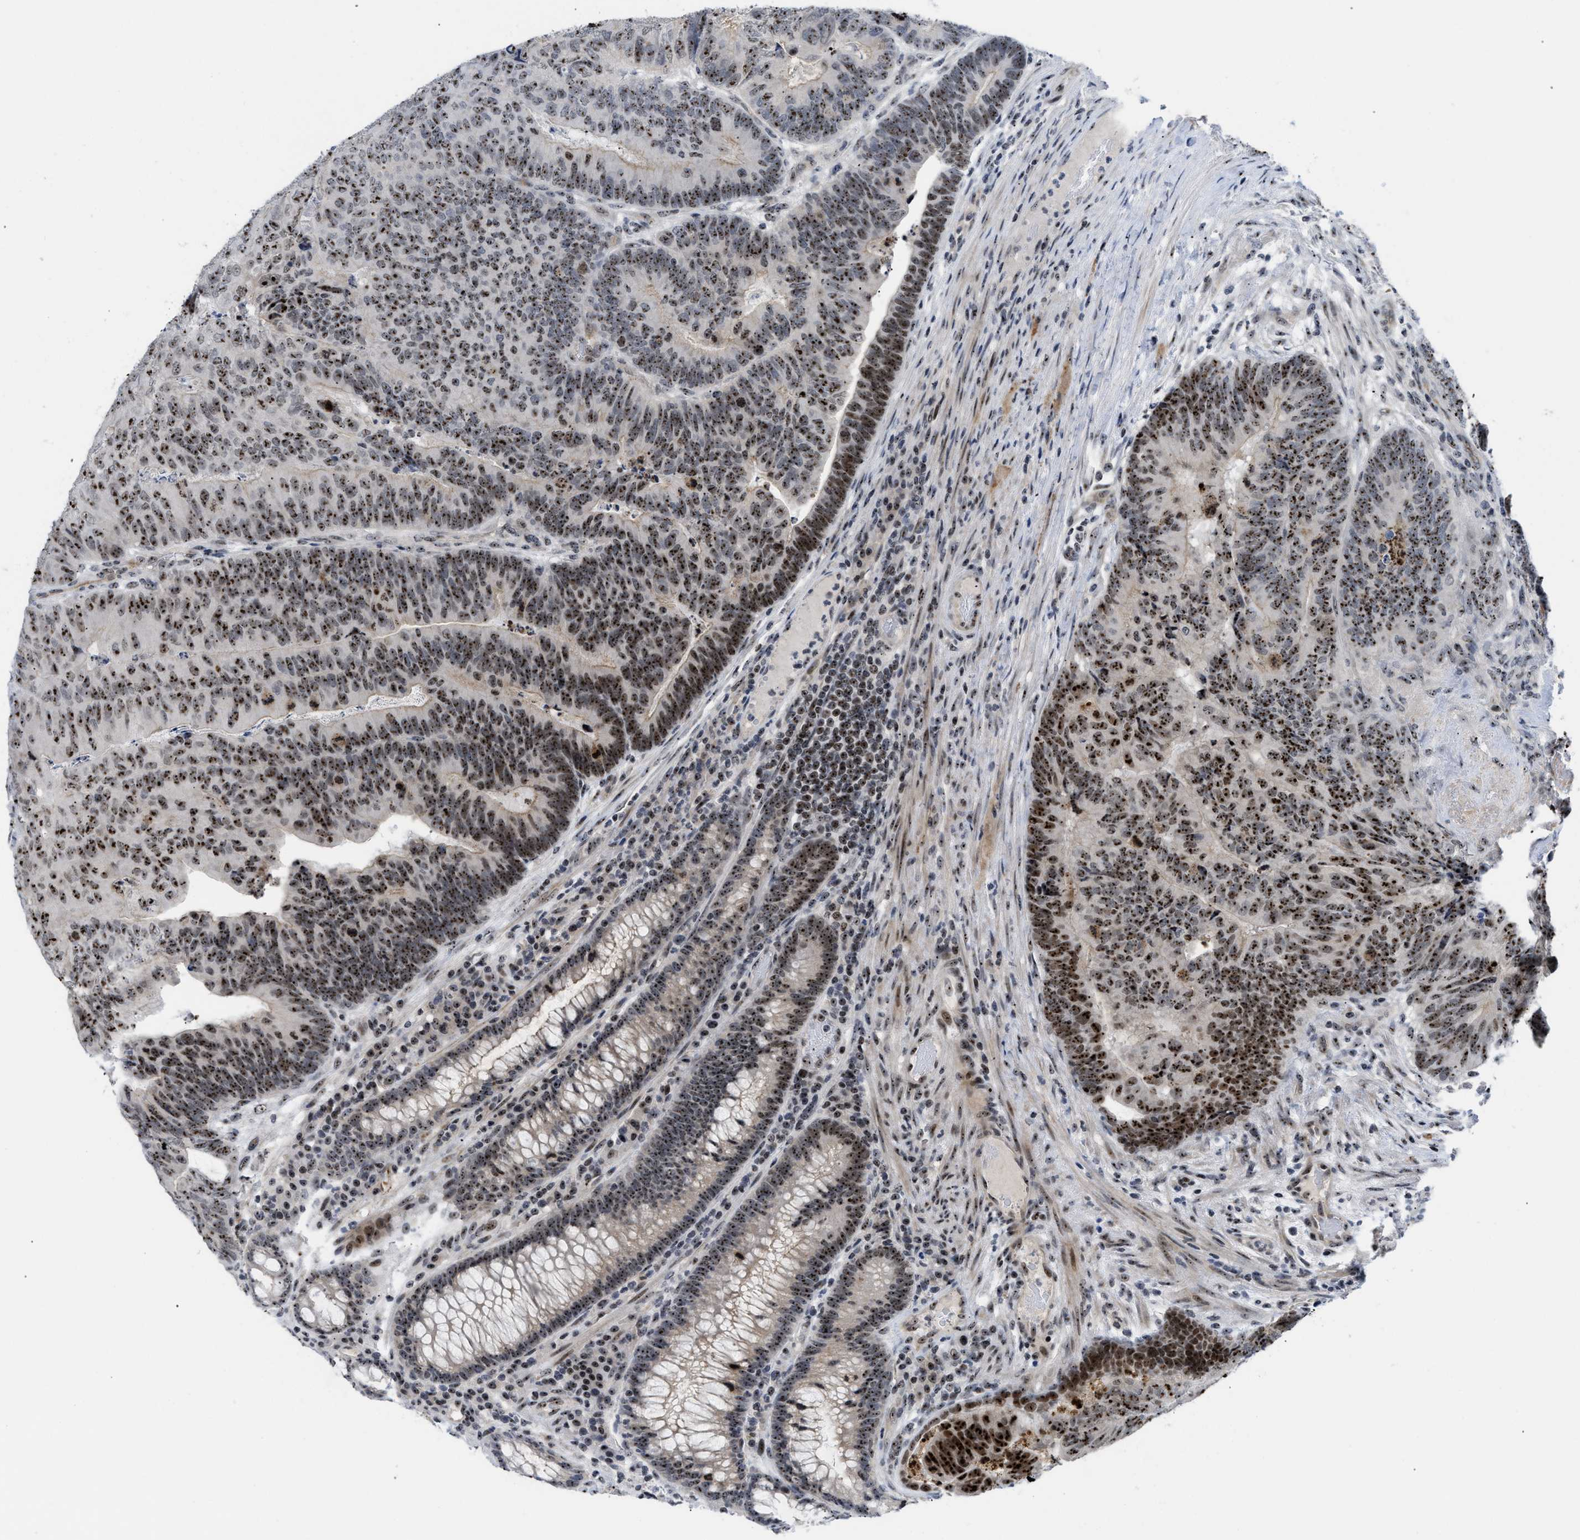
{"staining": {"intensity": "moderate", "quantity": ">75%", "location": "nuclear"}, "tissue": "colorectal cancer", "cell_type": "Tumor cells", "image_type": "cancer", "snomed": [{"axis": "morphology", "description": "Adenocarcinoma, NOS"}, {"axis": "topography", "description": "Colon"}], "caption": "High-power microscopy captured an IHC histopathology image of colorectal adenocarcinoma, revealing moderate nuclear staining in approximately >75% of tumor cells. (DAB = brown stain, brightfield microscopy at high magnification).", "gene": "NOP58", "patient": {"sex": "female", "age": 67}}